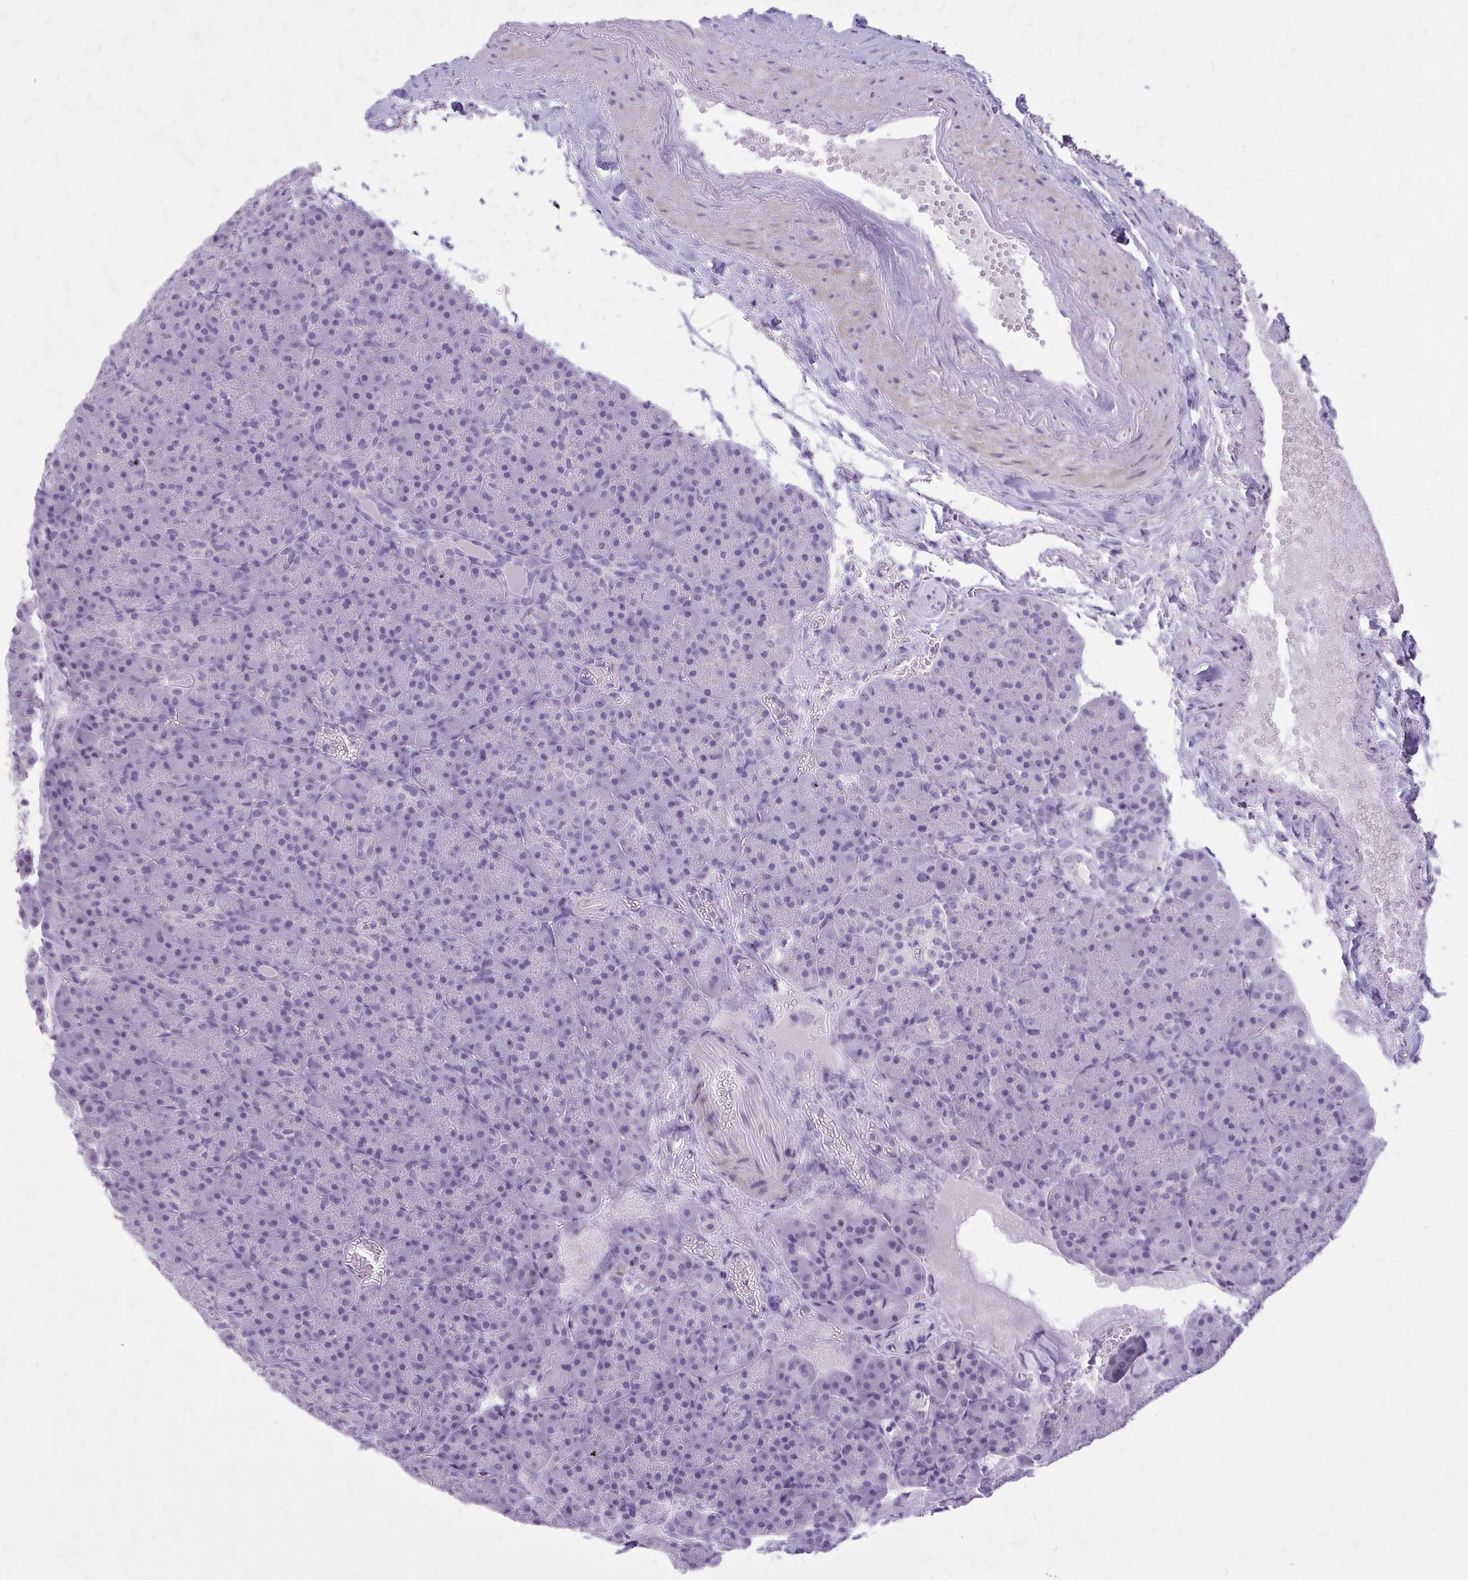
{"staining": {"intensity": "negative", "quantity": "none", "location": "none"}, "tissue": "pancreas", "cell_type": "Exocrine glandular cells", "image_type": "normal", "snomed": [{"axis": "morphology", "description": "Normal tissue, NOS"}, {"axis": "topography", "description": "Pancreas"}], "caption": "Immunohistochemistry (IHC) photomicrograph of normal pancreas: pancreas stained with DAB shows no significant protein expression in exocrine glandular cells.", "gene": "OR4B1", "patient": {"sex": "female", "age": 74}}